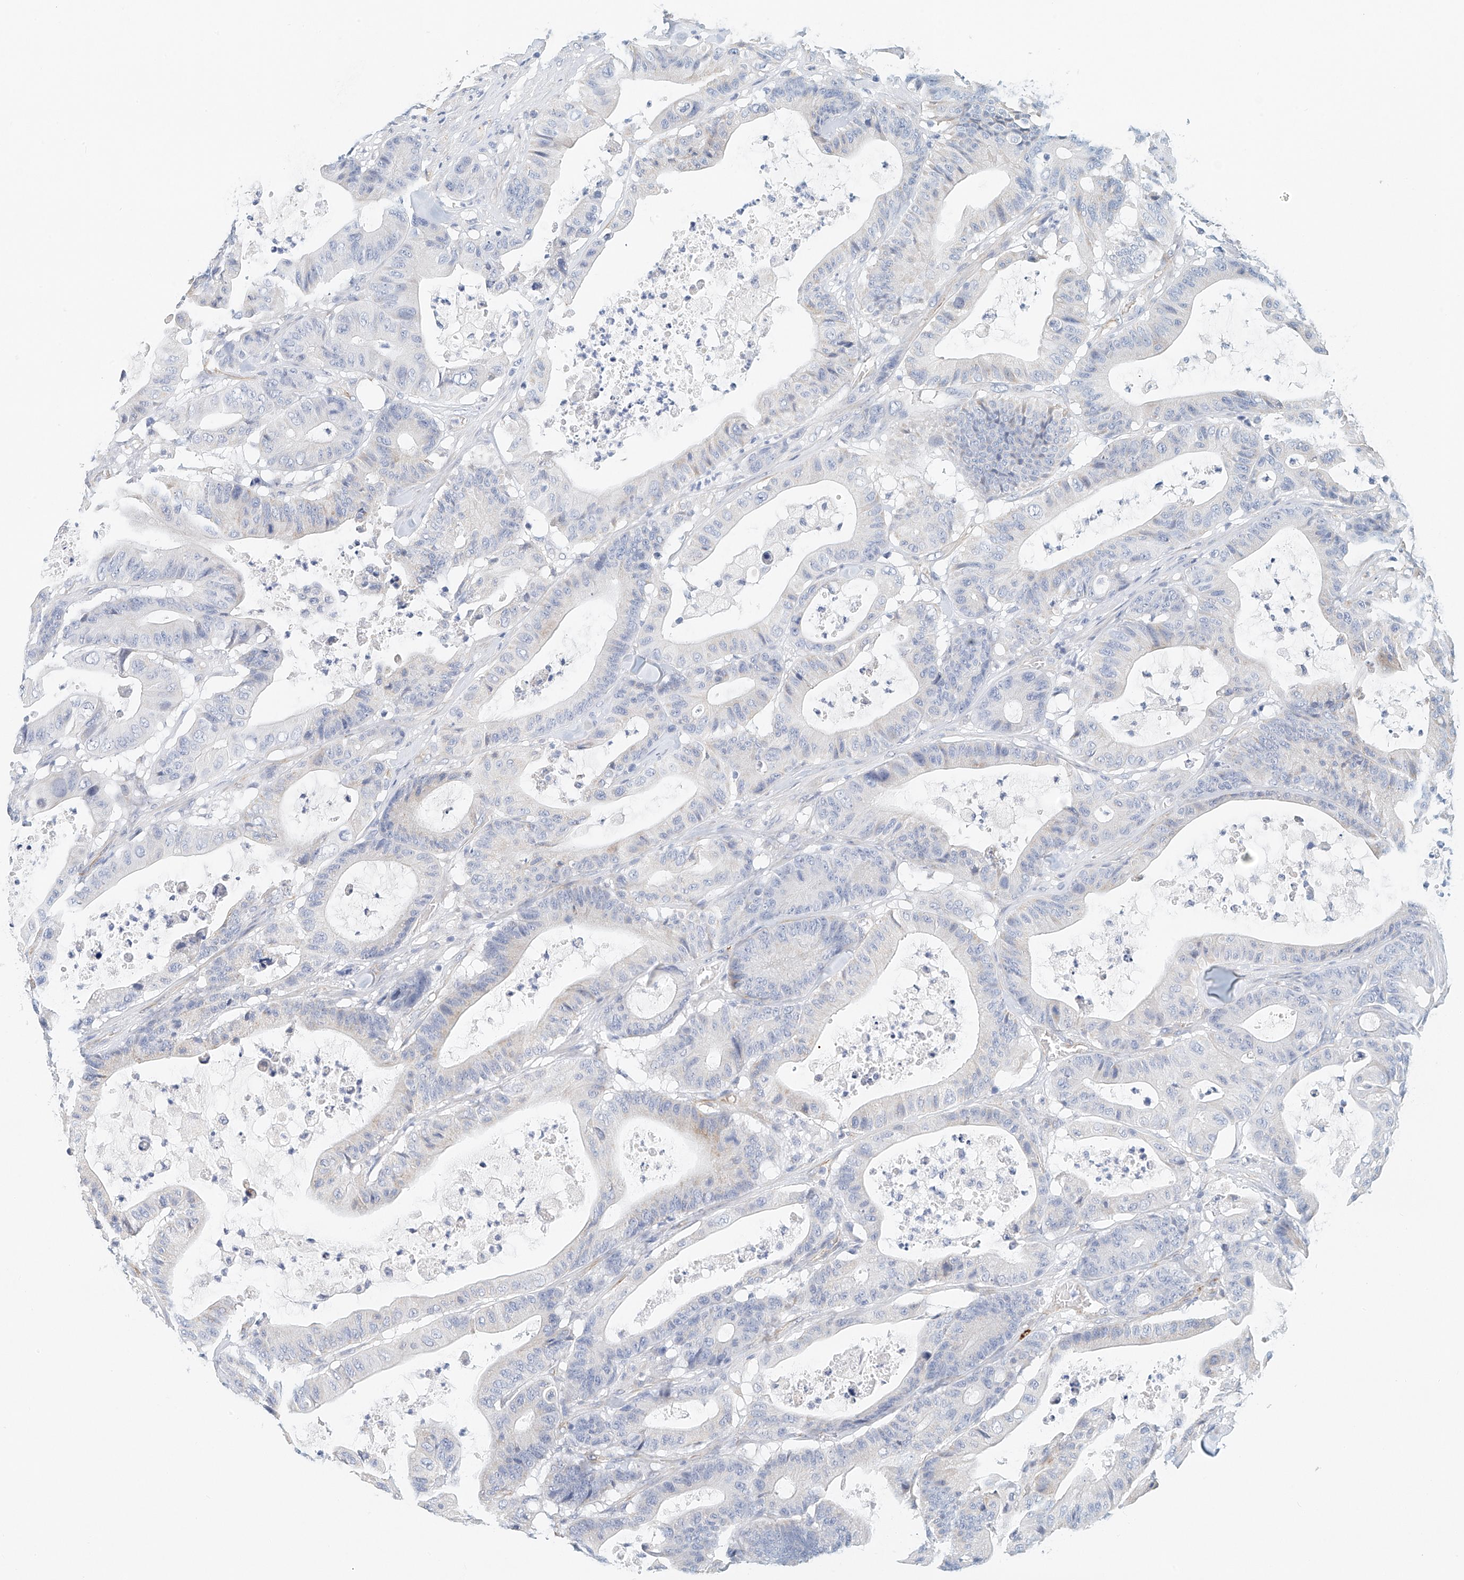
{"staining": {"intensity": "negative", "quantity": "none", "location": "none"}, "tissue": "colorectal cancer", "cell_type": "Tumor cells", "image_type": "cancer", "snomed": [{"axis": "morphology", "description": "Adenocarcinoma, NOS"}, {"axis": "topography", "description": "Colon"}], "caption": "There is no significant expression in tumor cells of colorectal cancer (adenocarcinoma).", "gene": "ARHGAP28", "patient": {"sex": "female", "age": 84}}